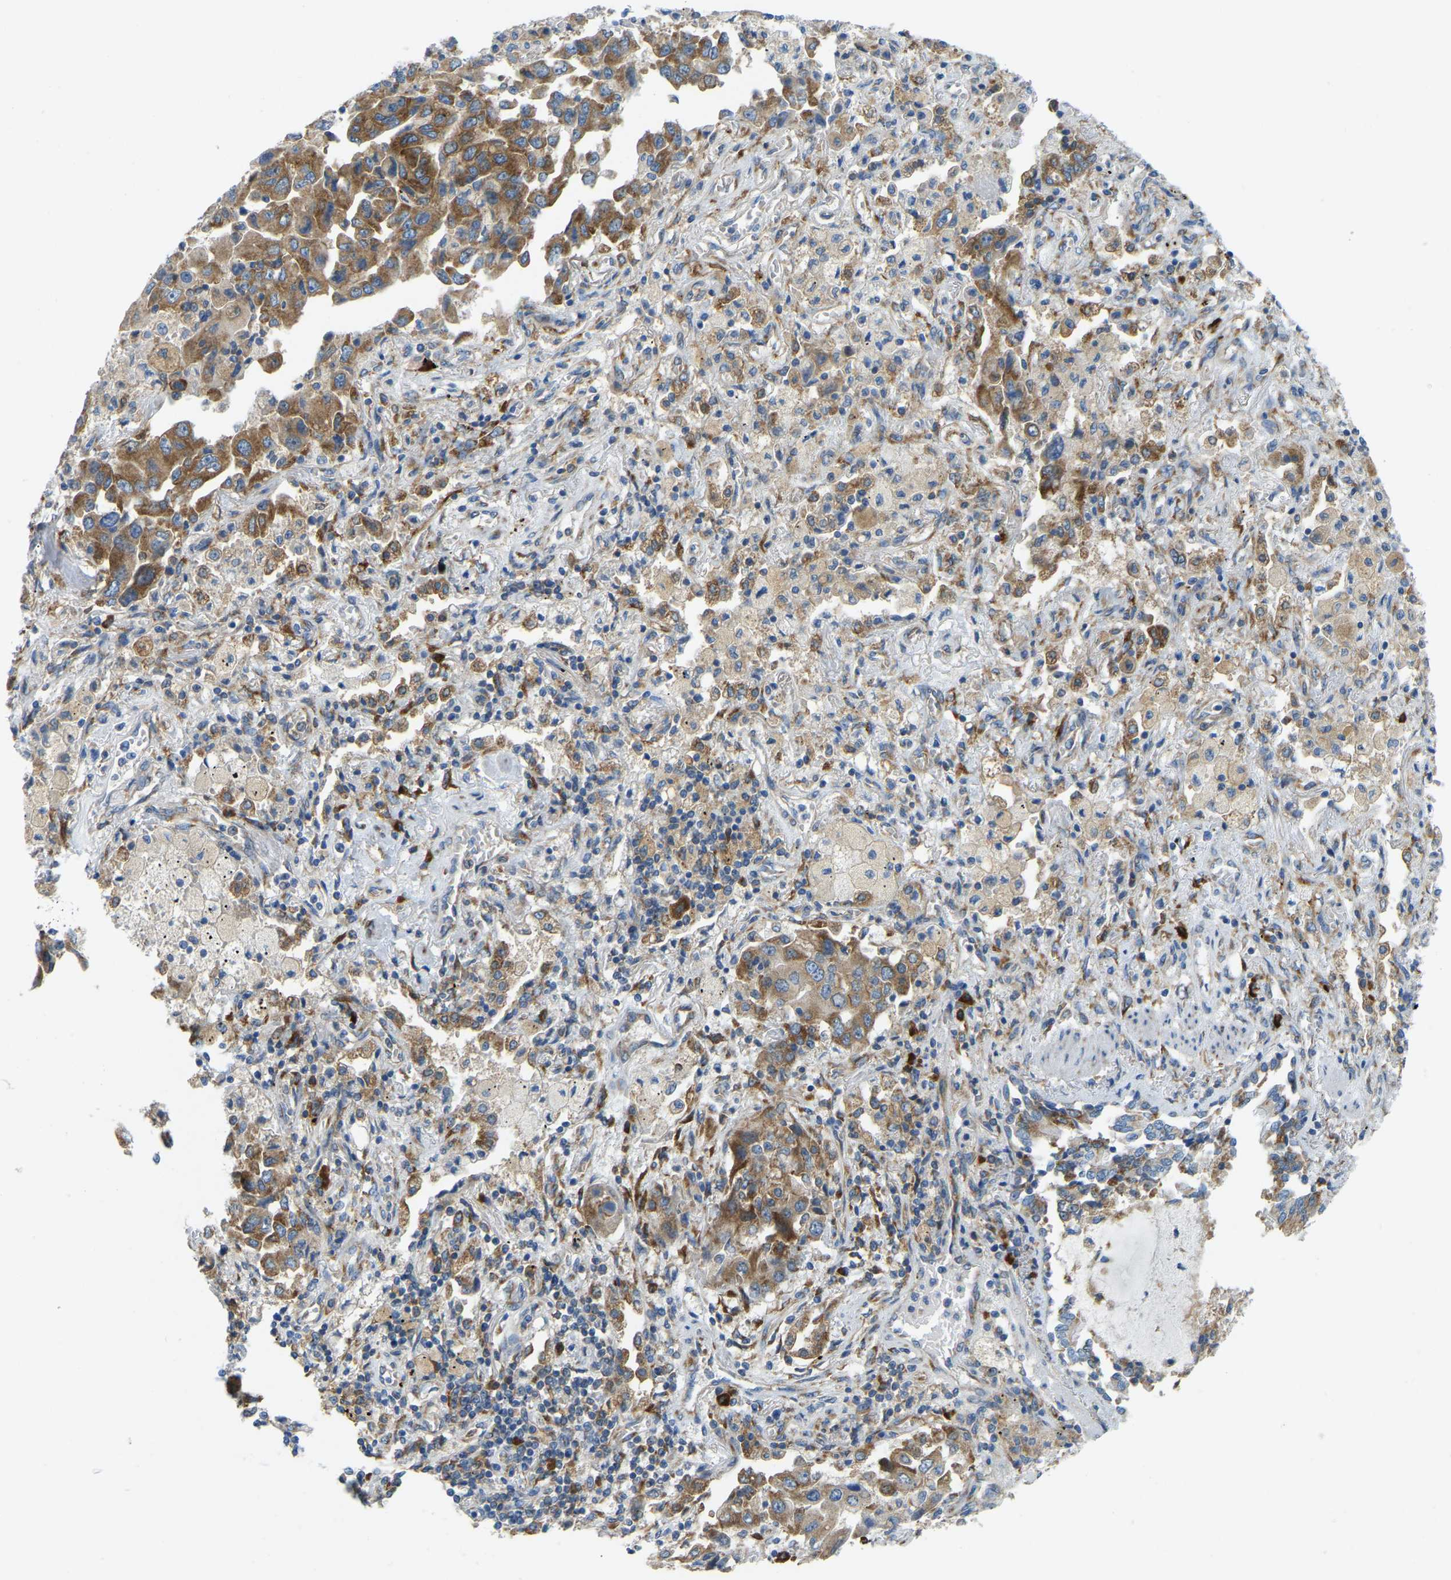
{"staining": {"intensity": "moderate", "quantity": ">75%", "location": "cytoplasmic/membranous"}, "tissue": "lung cancer", "cell_type": "Tumor cells", "image_type": "cancer", "snomed": [{"axis": "morphology", "description": "Adenocarcinoma, NOS"}, {"axis": "topography", "description": "Lung"}], "caption": "Protein expression analysis of human adenocarcinoma (lung) reveals moderate cytoplasmic/membranous expression in approximately >75% of tumor cells.", "gene": "SND1", "patient": {"sex": "female", "age": 65}}